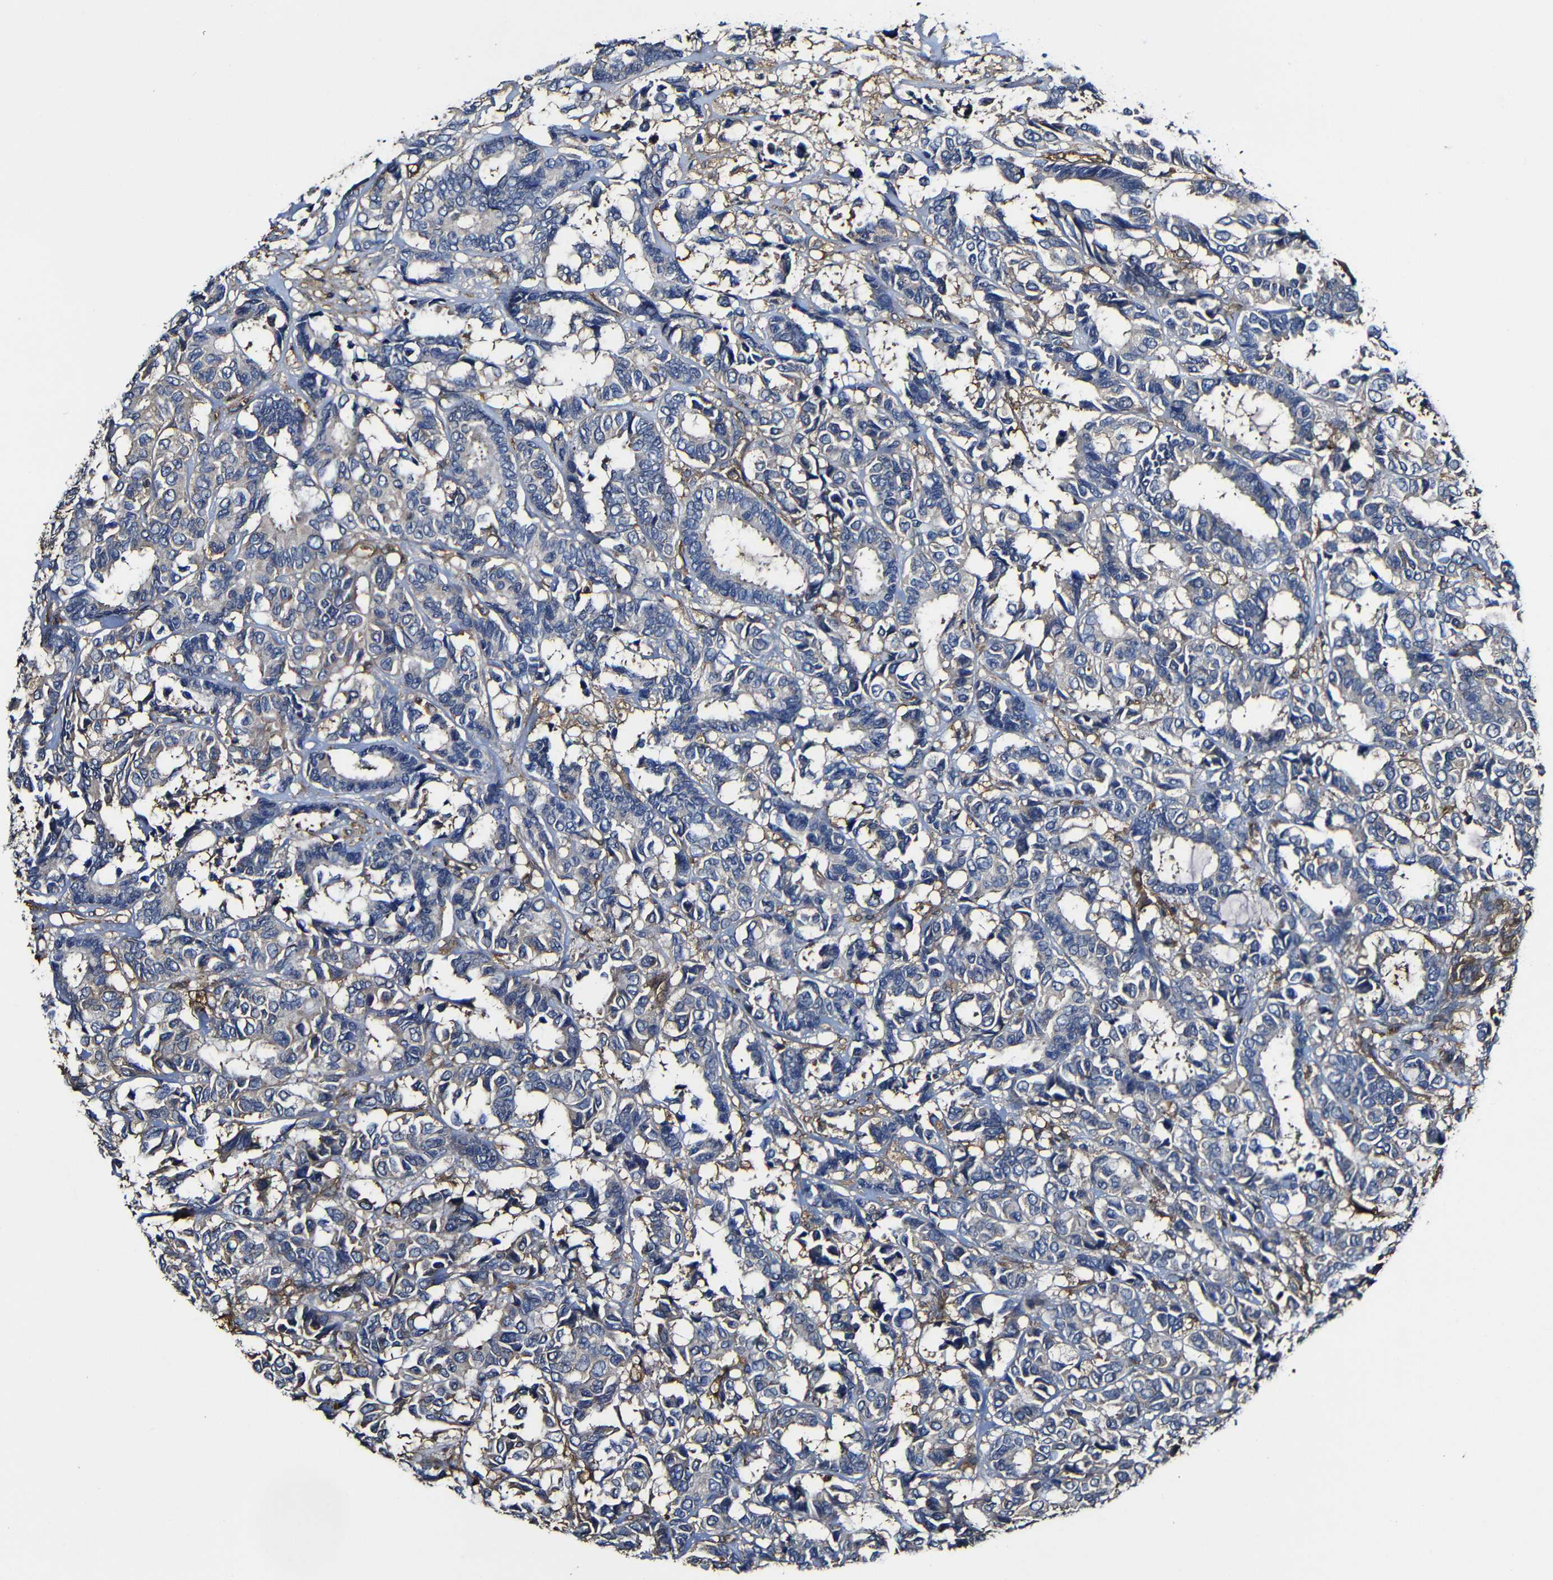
{"staining": {"intensity": "negative", "quantity": "none", "location": "none"}, "tissue": "breast cancer", "cell_type": "Tumor cells", "image_type": "cancer", "snomed": [{"axis": "morphology", "description": "Duct carcinoma"}, {"axis": "topography", "description": "Breast"}], "caption": "This is an immunohistochemistry image of infiltrating ductal carcinoma (breast). There is no positivity in tumor cells.", "gene": "MSN", "patient": {"sex": "female", "age": 87}}